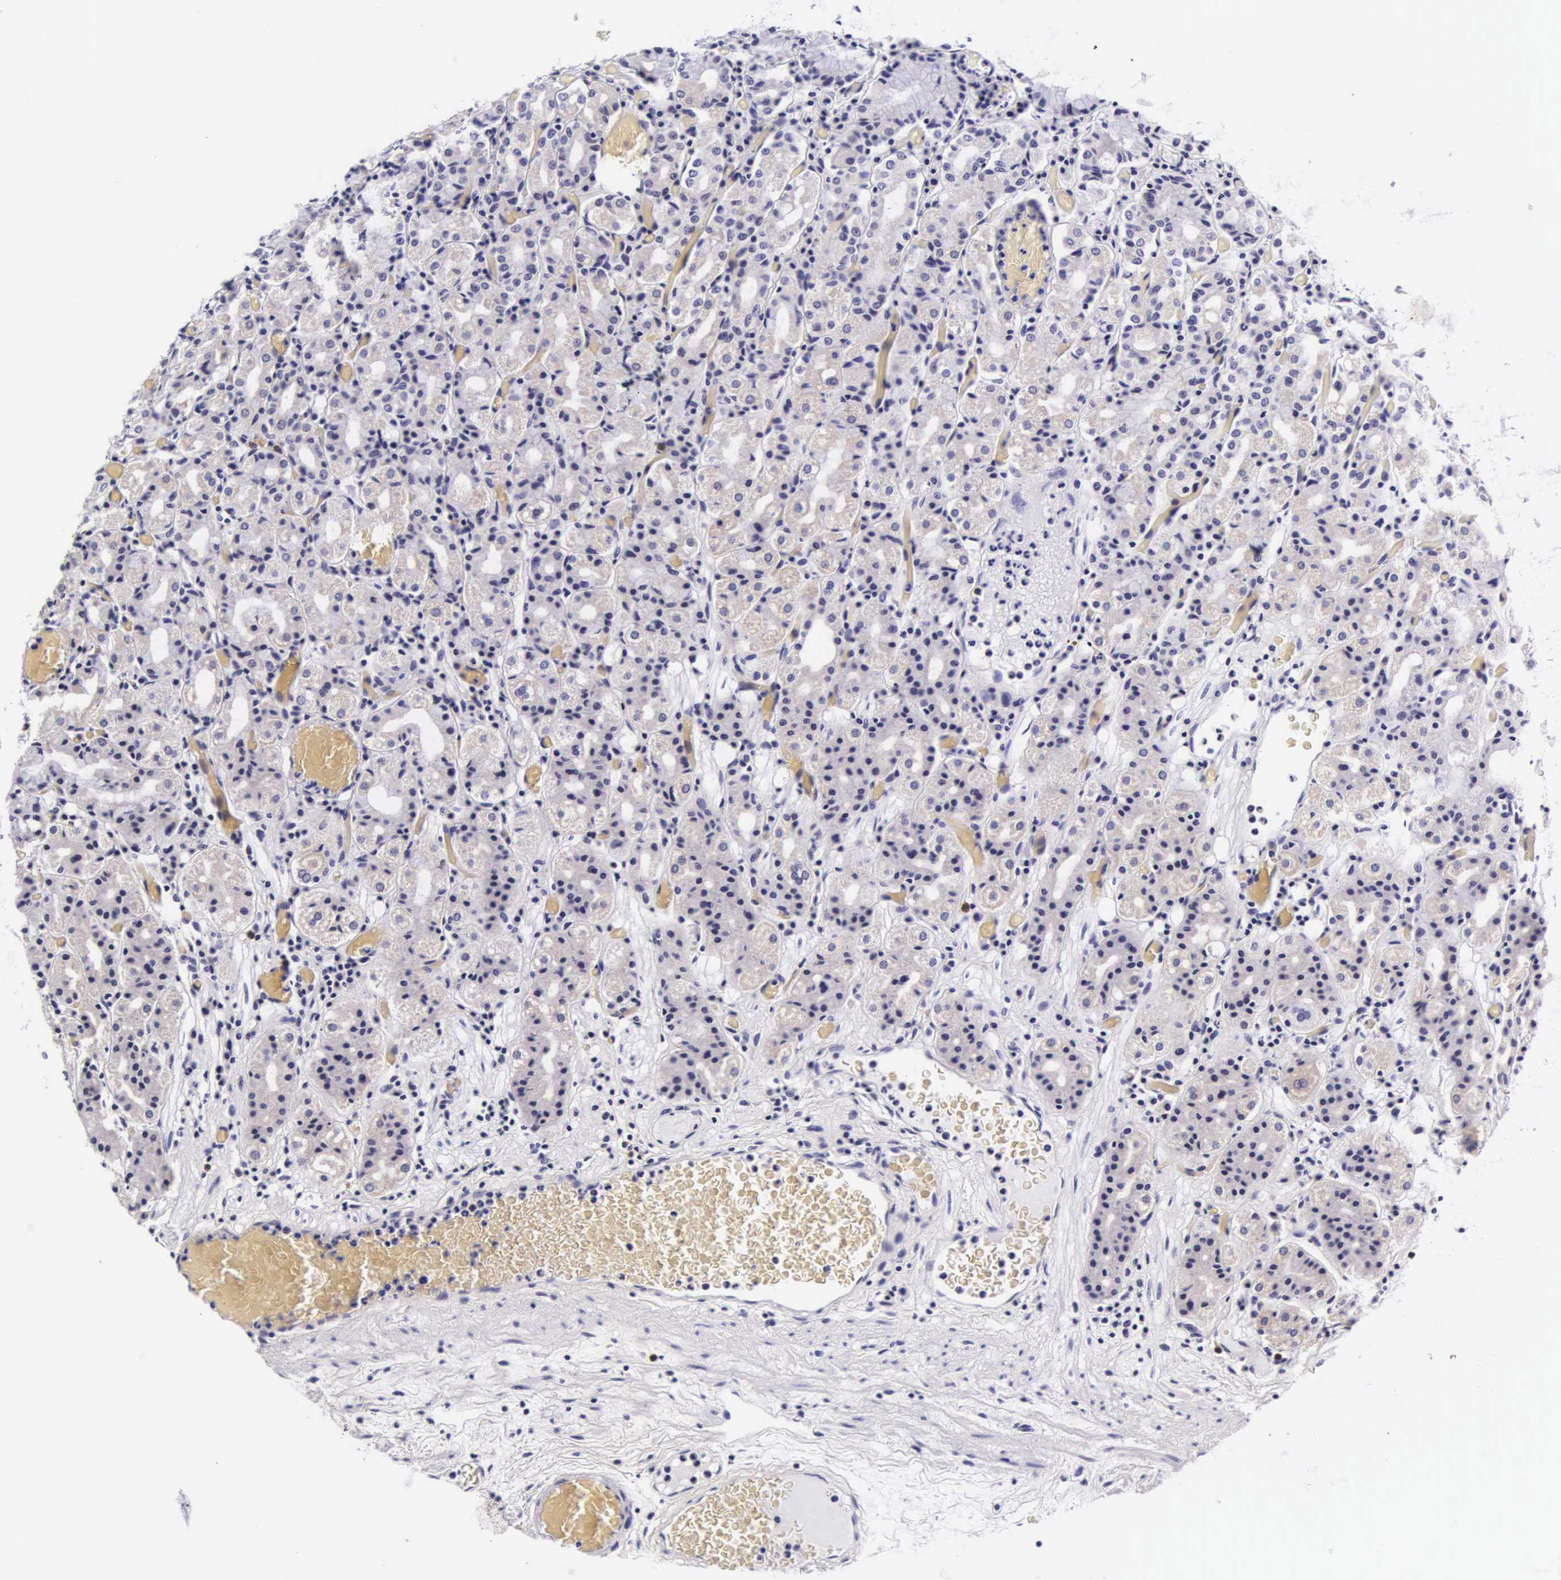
{"staining": {"intensity": "weak", "quantity": "25%-75%", "location": "cytoplasmic/membranous"}, "tissue": "stomach", "cell_type": "Glandular cells", "image_type": "normal", "snomed": [{"axis": "morphology", "description": "Normal tissue, NOS"}, {"axis": "topography", "description": "Stomach, lower"}], "caption": "Immunohistochemistry of unremarkable stomach exhibits low levels of weak cytoplasmic/membranous positivity in about 25%-75% of glandular cells. Immunohistochemistry stains the protein of interest in brown and the nuclei are stained blue.", "gene": "PHETA2", "patient": {"sex": "male", "age": 58}}